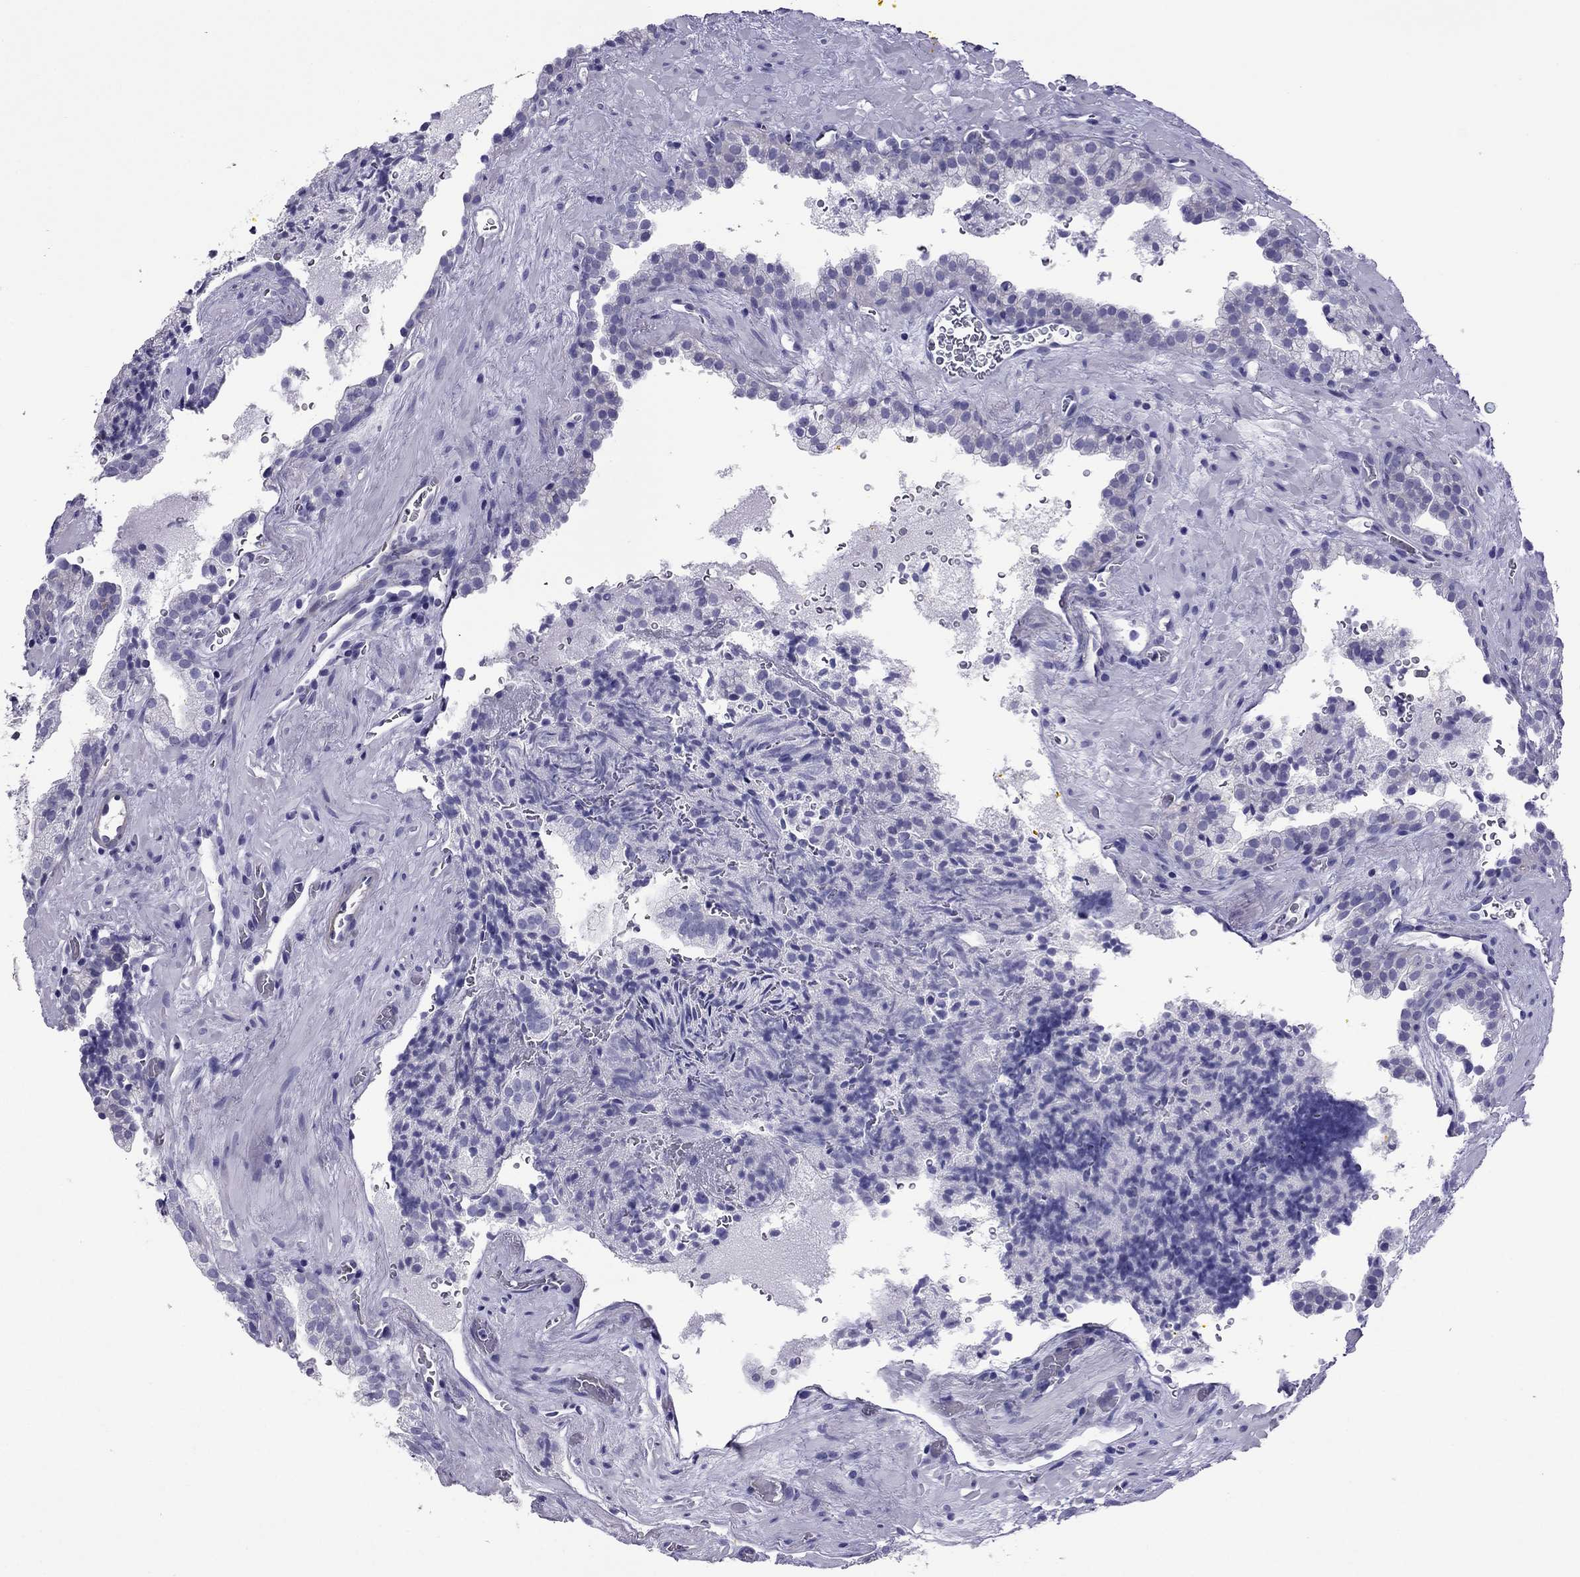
{"staining": {"intensity": "negative", "quantity": "none", "location": "none"}, "tissue": "prostate cancer", "cell_type": "Tumor cells", "image_type": "cancer", "snomed": [{"axis": "morphology", "description": "Adenocarcinoma, NOS"}, {"axis": "topography", "description": "Prostate"}], "caption": "This is a micrograph of immunohistochemistry (IHC) staining of adenocarcinoma (prostate), which shows no positivity in tumor cells.", "gene": "MYL11", "patient": {"sex": "male", "age": 66}}